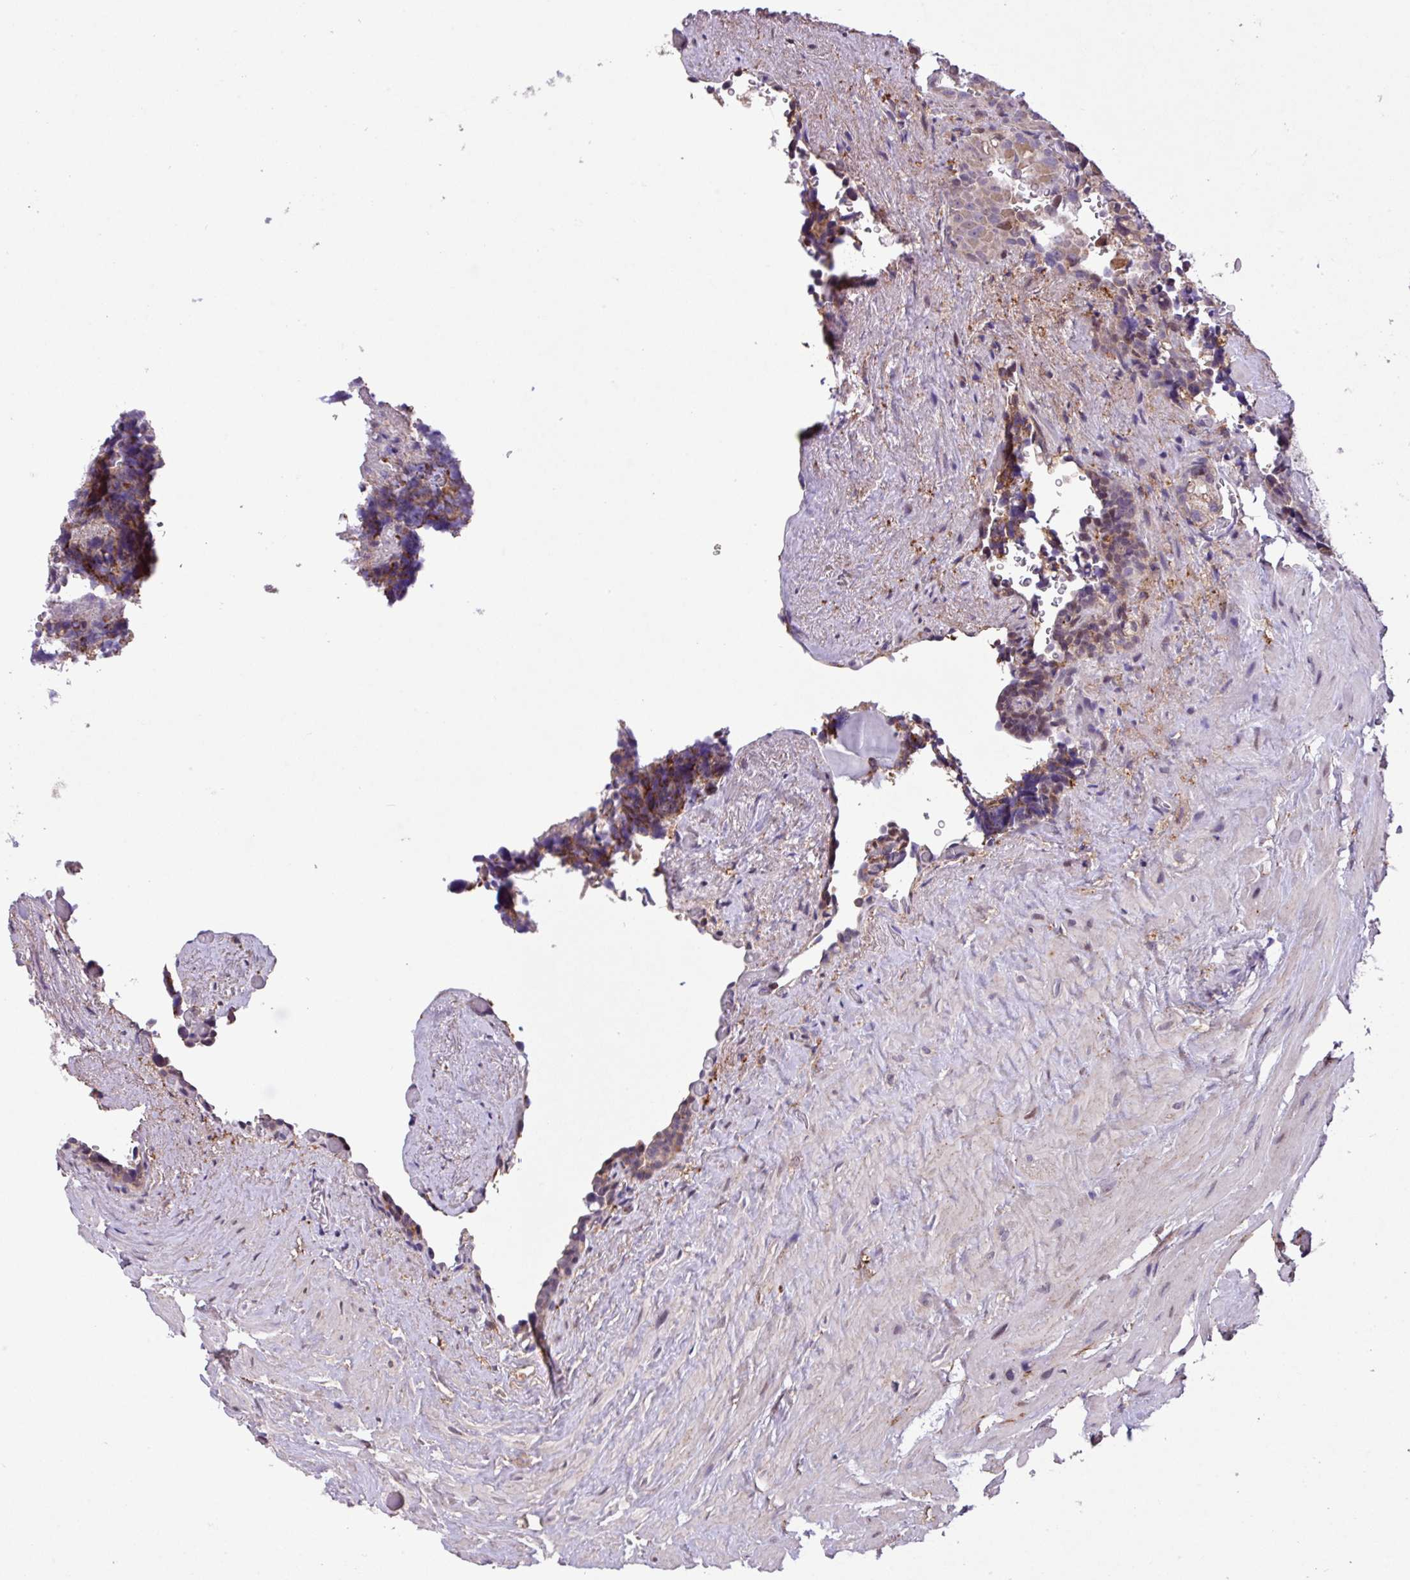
{"staining": {"intensity": "weak", "quantity": "25%-75%", "location": "cytoplasmic/membranous"}, "tissue": "seminal vesicle", "cell_type": "Glandular cells", "image_type": "normal", "snomed": [{"axis": "morphology", "description": "Normal tissue, NOS"}, {"axis": "topography", "description": "Seminal veicle"}], "caption": "Immunohistochemical staining of unremarkable human seminal vesicle demonstrates weak cytoplasmic/membranous protein expression in approximately 25%-75% of glandular cells.", "gene": "RPP25L", "patient": {"sex": "male", "age": 68}}